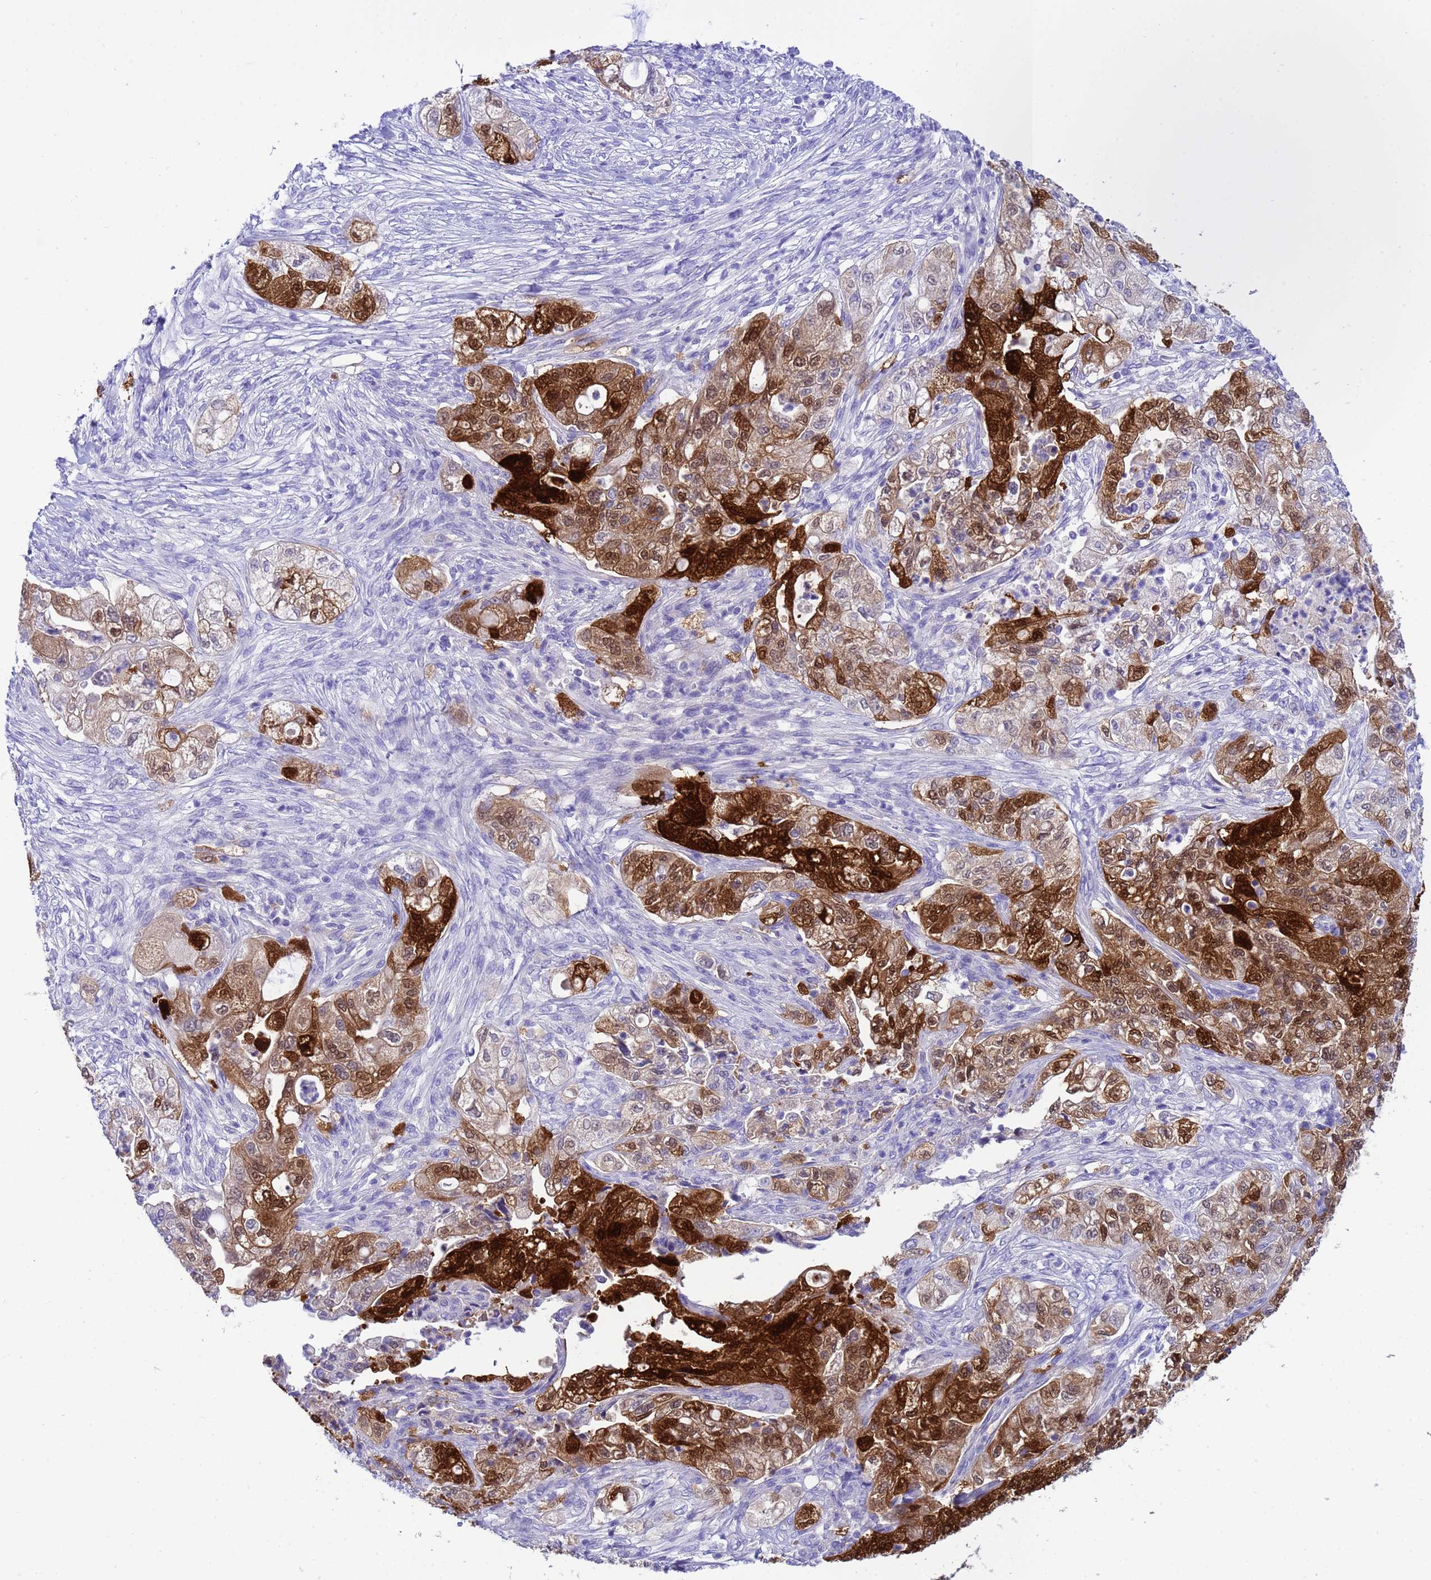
{"staining": {"intensity": "strong", "quantity": "25%-75%", "location": "cytoplasmic/membranous,nuclear"}, "tissue": "pancreatic cancer", "cell_type": "Tumor cells", "image_type": "cancer", "snomed": [{"axis": "morphology", "description": "Adenocarcinoma, NOS"}, {"axis": "topography", "description": "Pancreas"}], "caption": "Protein staining of pancreatic cancer (adenocarcinoma) tissue demonstrates strong cytoplasmic/membranous and nuclear expression in approximately 25%-75% of tumor cells.", "gene": "AKR1C2", "patient": {"sex": "female", "age": 78}}